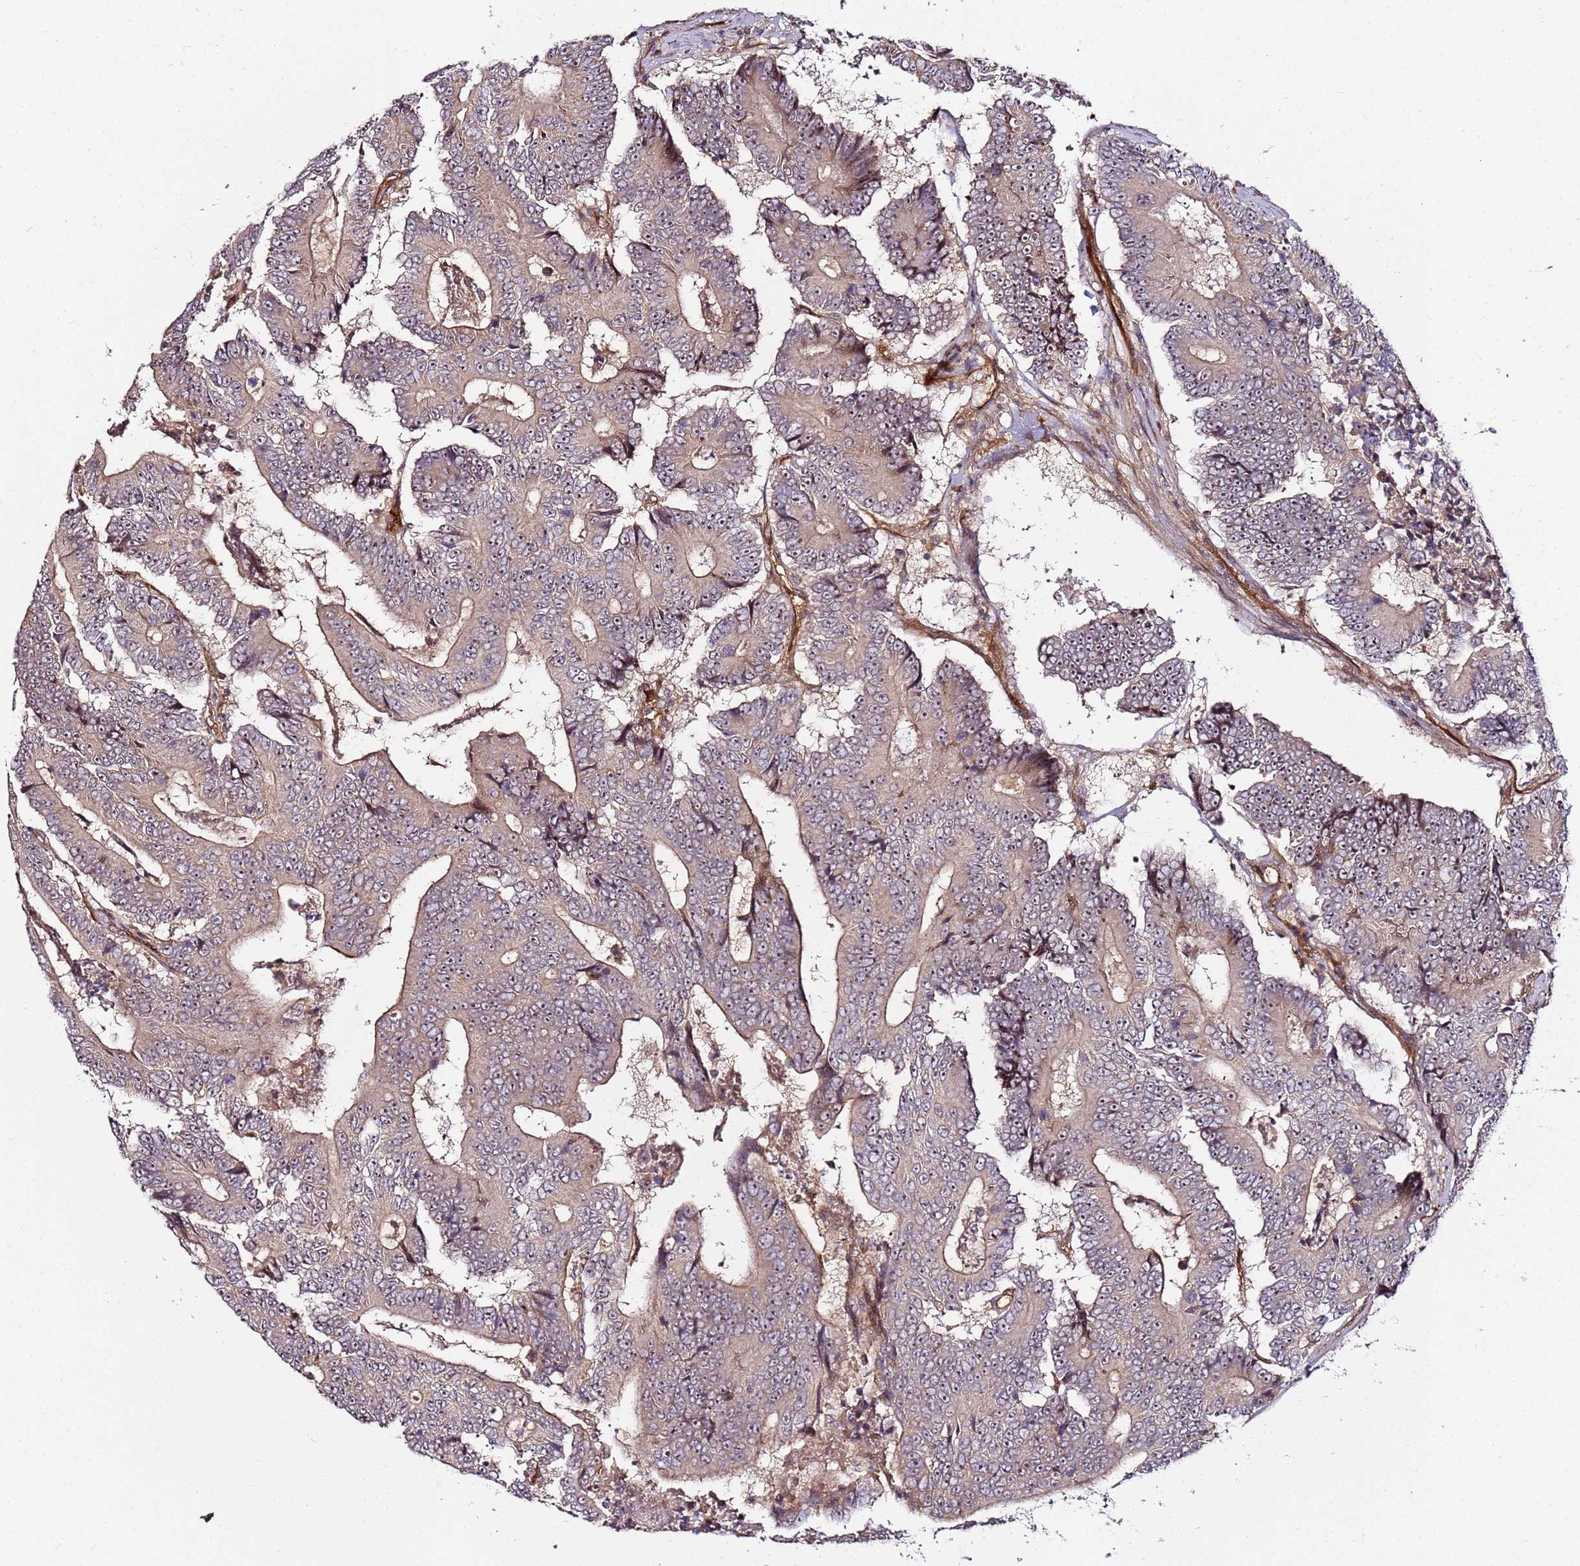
{"staining": {"intensity": "moderate", "quantity": ">75%", "location": "nuclear"}, "tissue": "colorectal cancer", "cell_type": "Tumor cells", "image_type": "cancer", "snomed": [{"axis": "morphology", "description": "Adenocarcinoma, NOS"}, {"axis": "topography", "description": "Colon"}], "caption": "IHC photomicrograph of adenocarcinoma (colorectal) stained for a protein (brown), which exhibits medium levels of moderate nuclear positivity in about >75% of tumor cells.", "gene": "CCNYL1", "patient": {"sex": "male", "age": 83}}